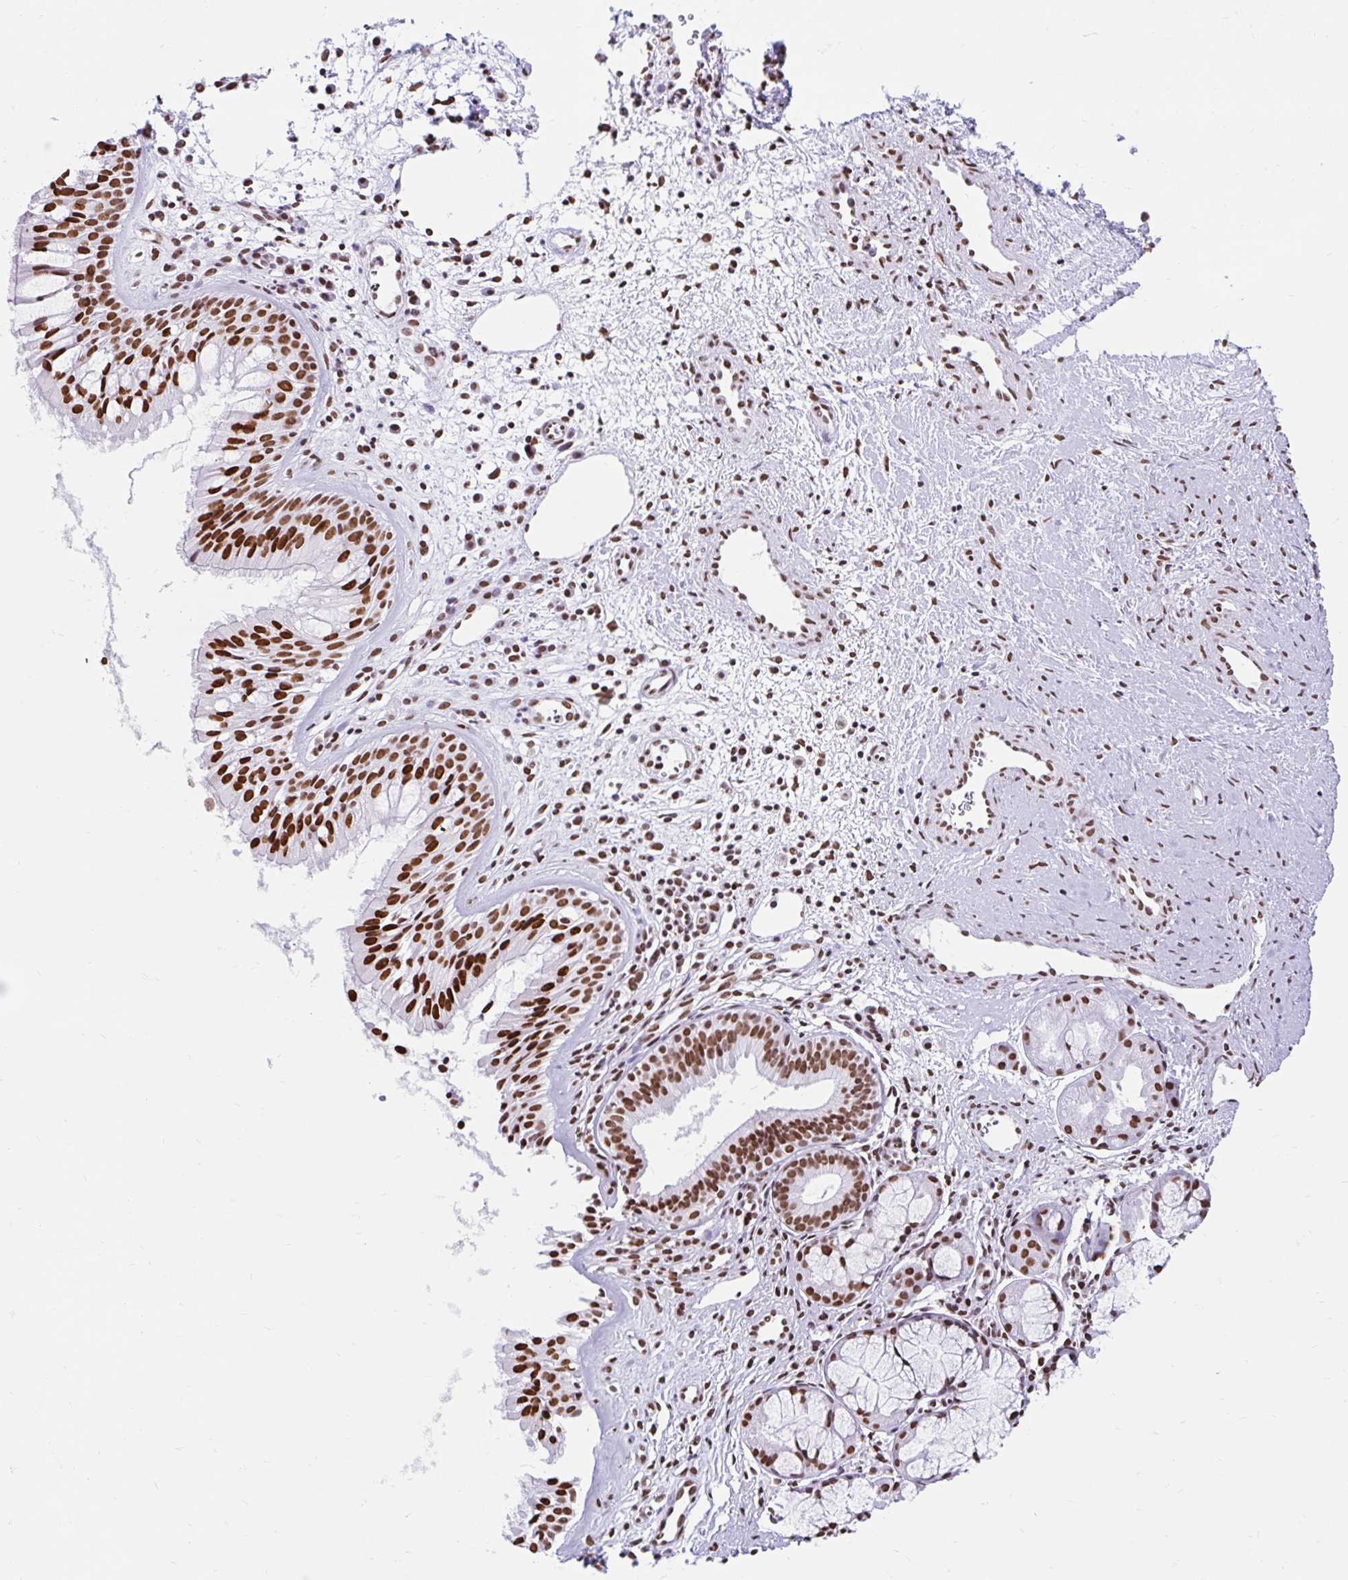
{"staining": {"intensity": "strong", "quantity": ">75%", "location": "nuclear"}, "tissue": "nasopharynx", "cell_type": "Respiratory epithelial cells", "image_type": "normal", "snomed": [{"axis": "morphology", "description": "Normal tissue, NOS"}, {"axis": "topography", "description": "Nasopharynx"}], "caption": "Nasopharynx stained with immunohistochemistry reveals strong nuclear staining in about >75% of respiratory epithelial cells.", "gene": "KHDRBS1", "patient": {"sex": "male", "age": 65}}